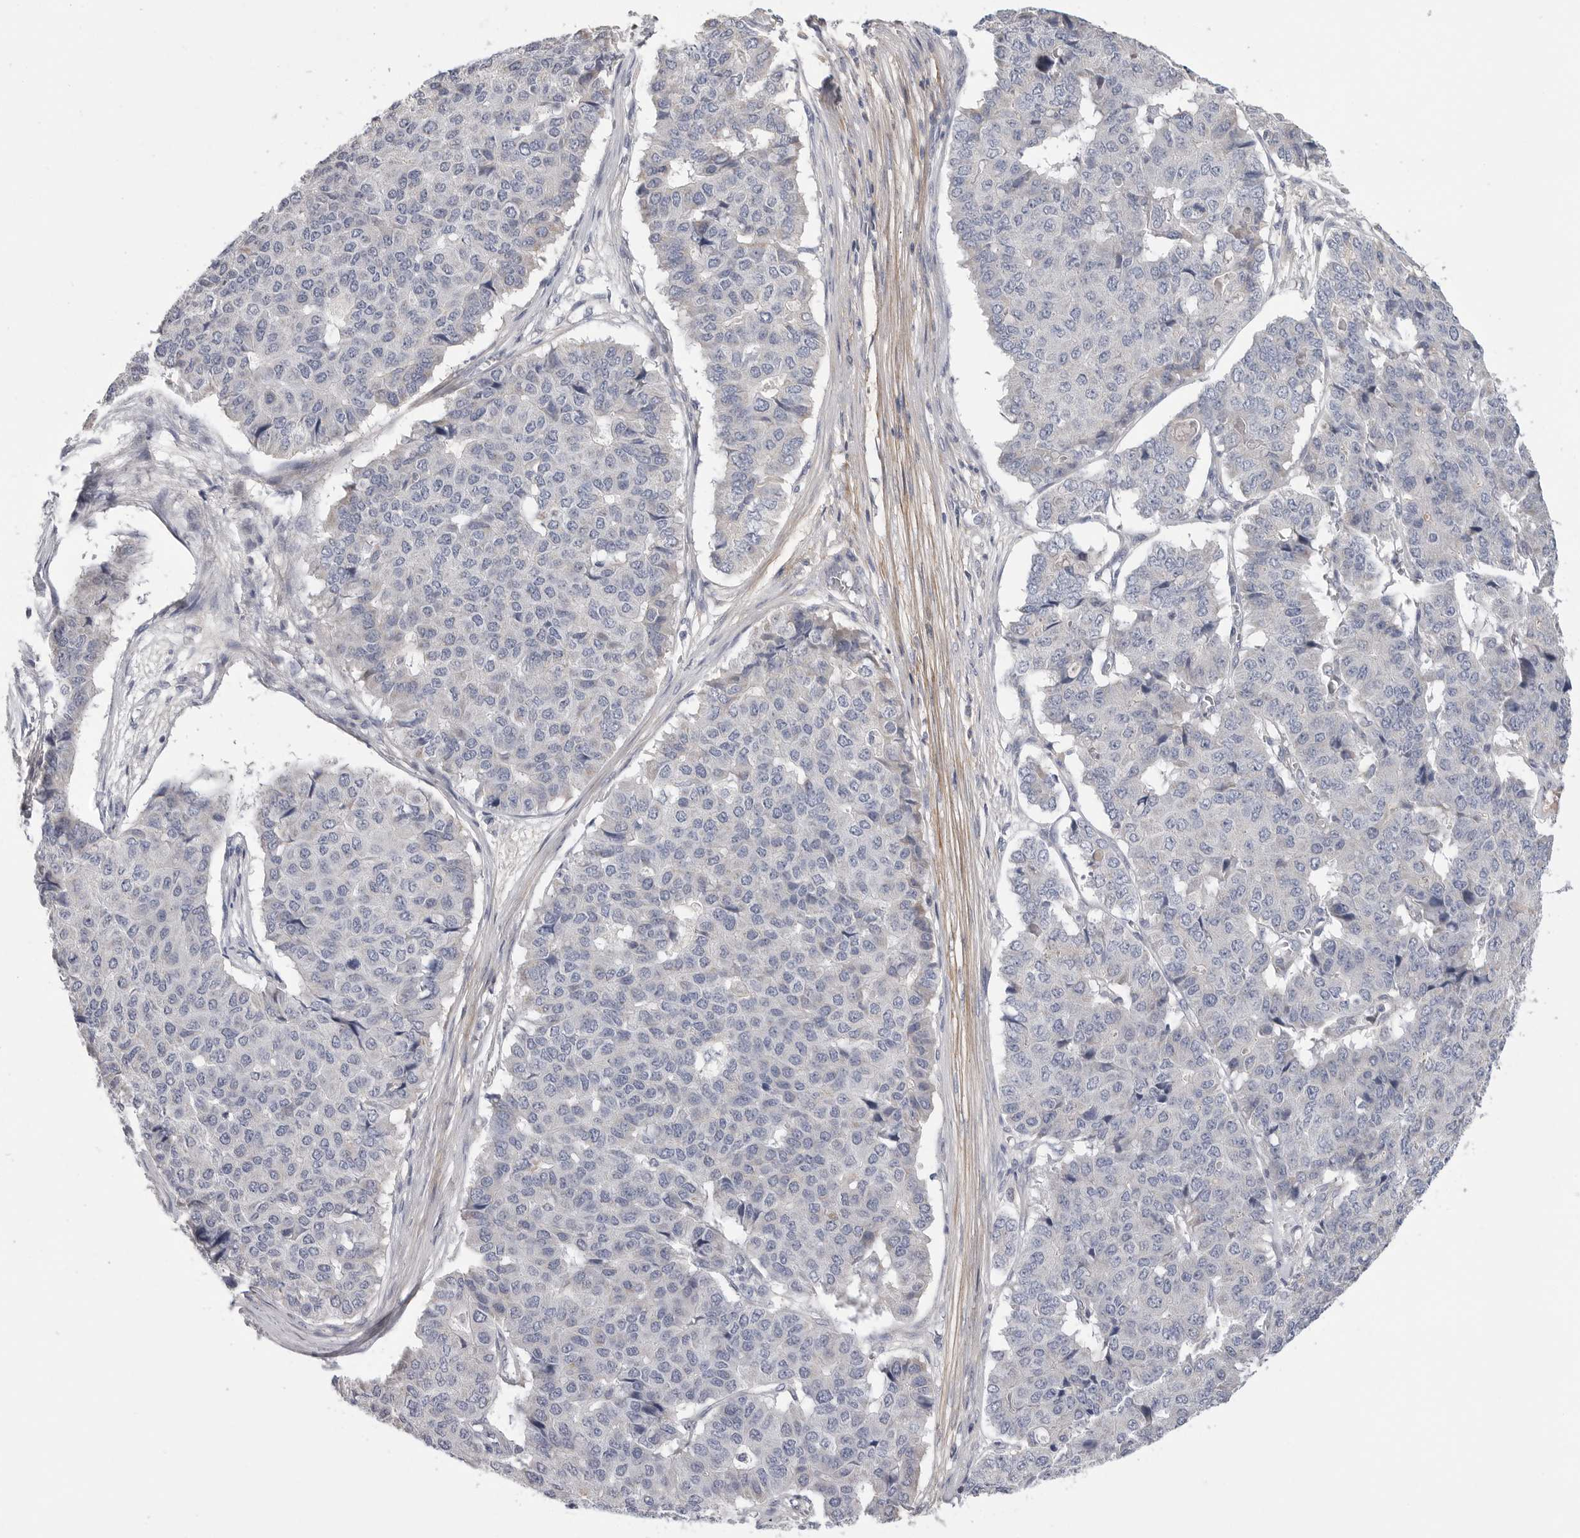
{"staining": {"intensity": "negative", "quantity": "none", "location": "none"}, "tissue": "pancreatic cancer", "cell_type": "Tumor cells", "image_type": "cancer", "snomed": [{"axis": "morphology", "description": "Adenocarcinoma, NOS"}, {"axis": "topography", "description": "Pancreas"}], "caption": "DAB immunohistochemical staining of pancreatic adenocarcinoma reveals no significant expression in tumor cells.", "gene": "SDC3", "patient": {"sex": "male", "age": 50}}